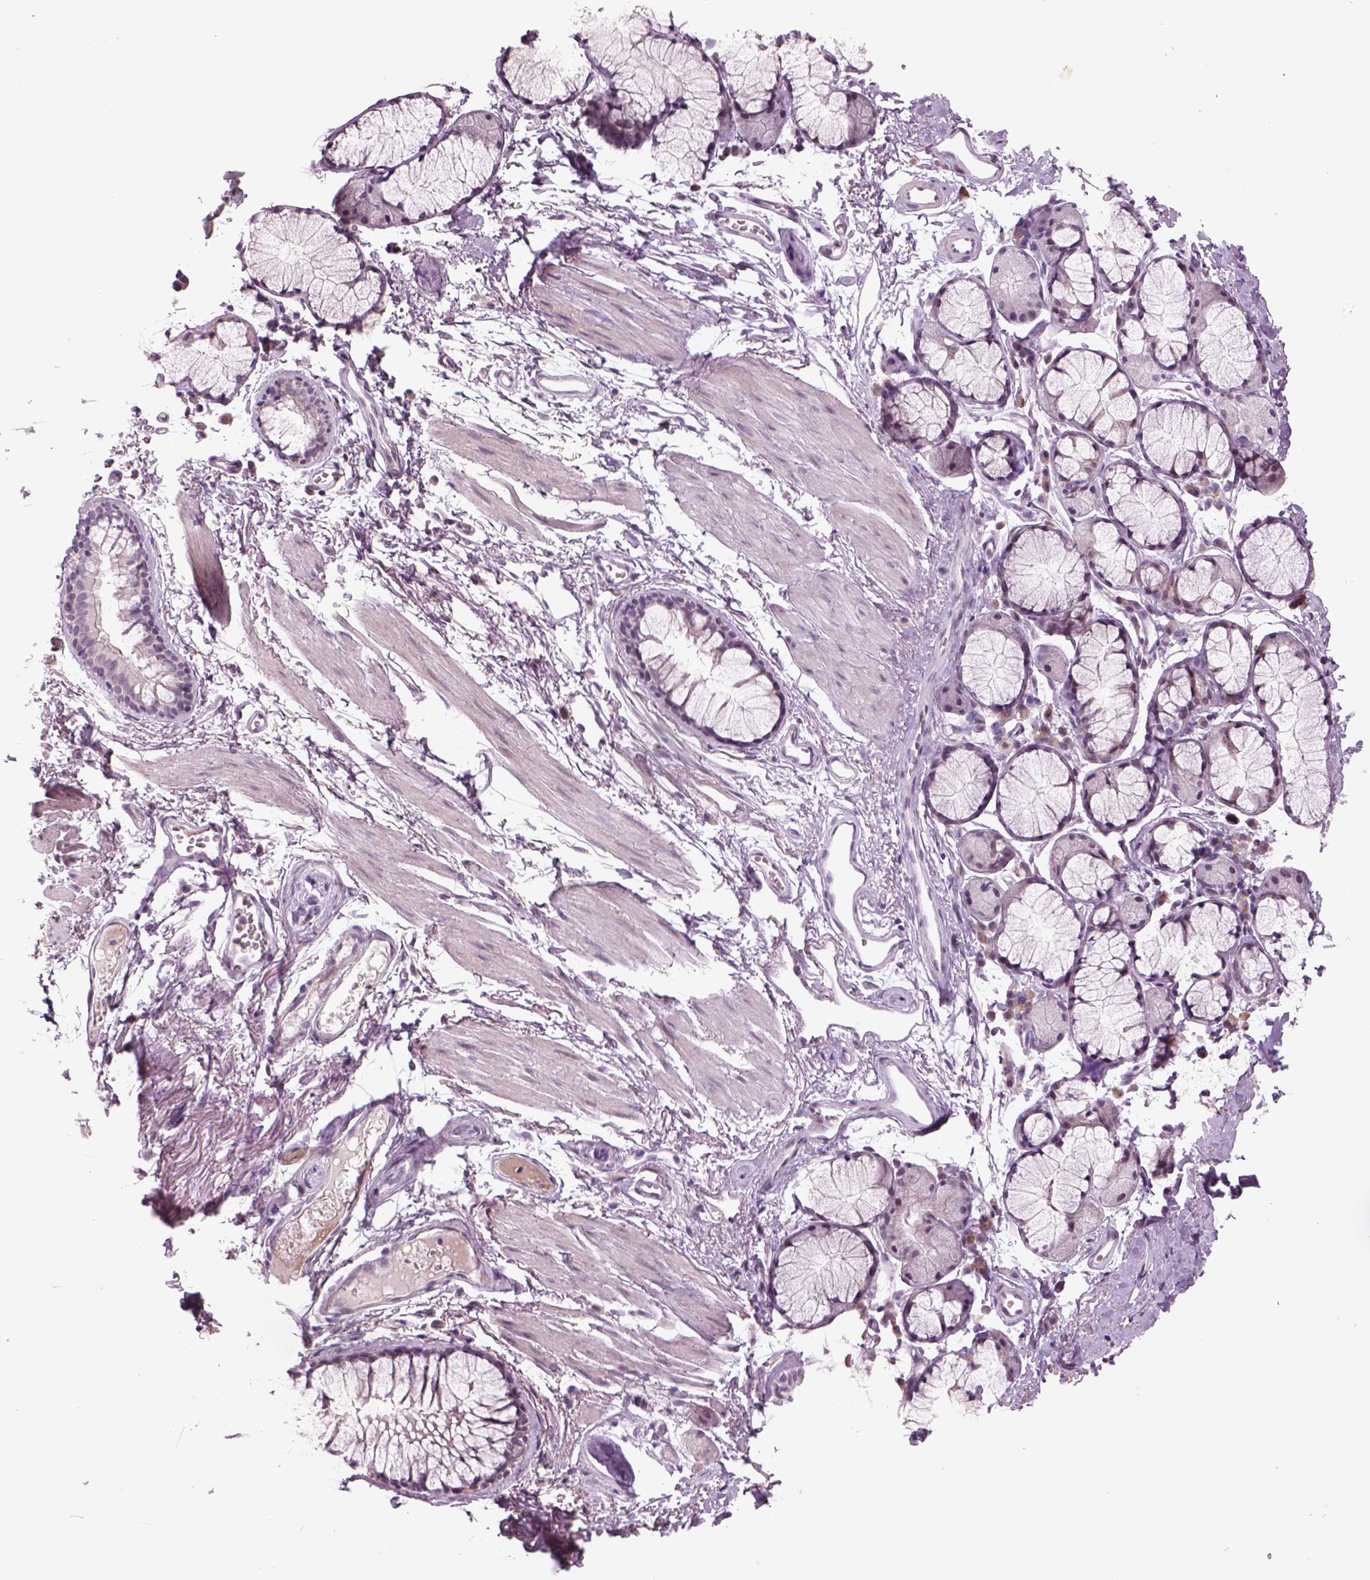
{"staining": {"intensity": "negative", "quantity": "none", "location": "none"}, "tissue": "soft tissue", "cell_type": "Chondrocytes", "image_type": "normal", "snomed": [{"axis": "morphology", "description": "Normal tissue, NOS"}, {"axis": "topography", "description": "Cartilage tissue"}, {"axis": "topography", "description": "Bronchus"}], "caption": "High magnification brightfield microscopy of benign soft tissue stained with DAB (3,3'-diaminobenzidine) (brown) and counterstained with hematoxylin (blue): chondrocytes show no significant staining. Brightfield microscopy of immunohistochemistry (IHC) stained with DAB (brown) and hematoxylin (blue), captured at high magnification.", "gene": "PENK", "patient": {"sex": "female", "age": 79}}